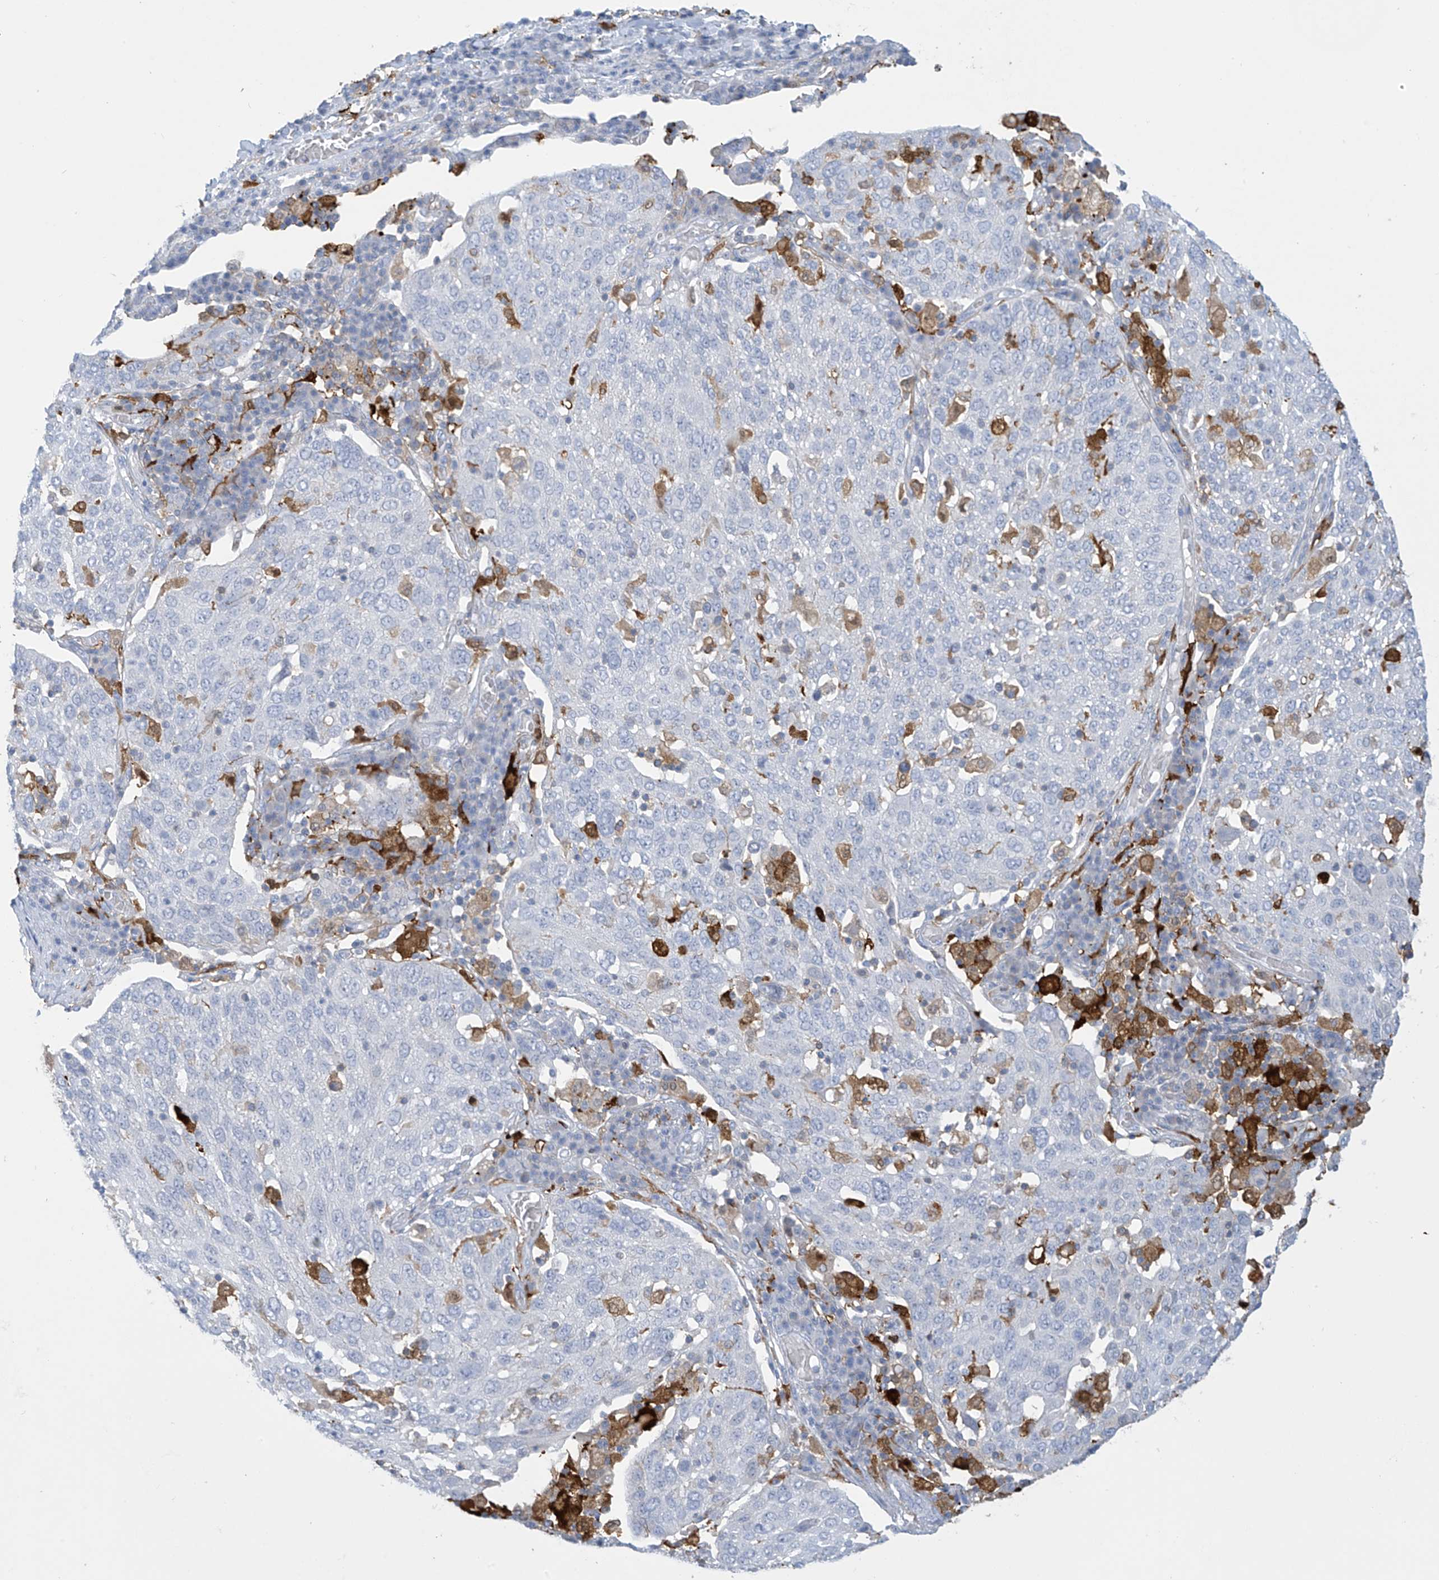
{"staining": {"intensity": "negative", "quantity": "none", "location": "none"}, "tissue": "lung cancer", "cell_type": "Tumor cells", "image_type": "cancer", "snomed": [{"axis": "morphology", "description": "Squamous cell carcinoma, NOS"}, {"axis": "topography", "description": "Lung"}], "caption": "There is no significant positivity in tumor cells of lung squamous cell carcinoma.", "gene": "TRMT2B", "patient": {"sex": "male", "age": 65}}